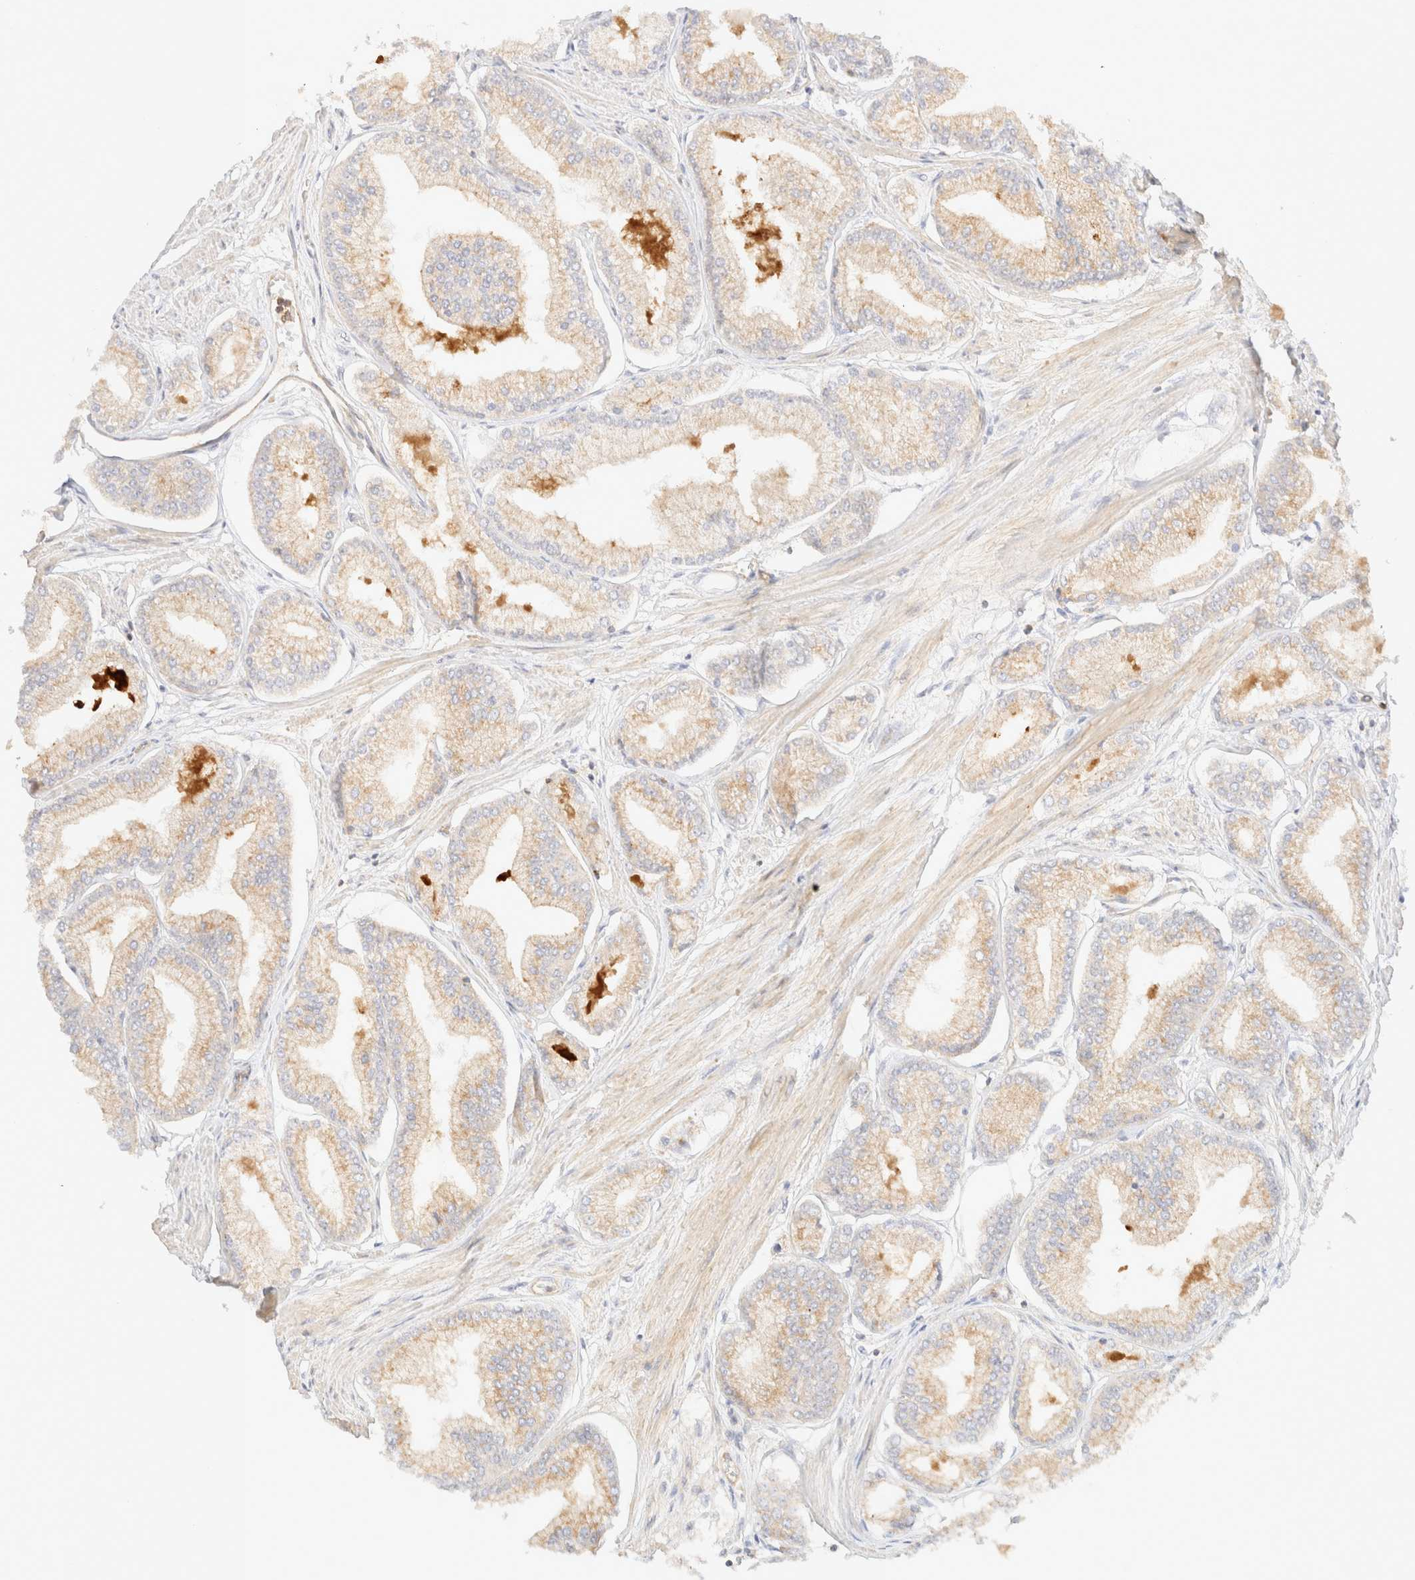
{"staining": {"intensity": "weak", "quantity": "25%-75%", "location": "cytoplasmic/membranous"}, "tissue": "prostate cancer", "cell_type": "Tumor cells", "image_type": "cancer", "snomed": [{"axis": "morphology", "description": "Adenocarcinoma, Low grade"}, {"axis": "topography", "description": "Prostate"}], "caption": "IHC (DAB (3,3'-diaminobenzidine)) staining of prostate cancer (adenocarcinoma (low-grade)) displays weak cytoplasmic/membranous protein expression in about 25%-75% of tumor cells.", "gene": "MYO10", "patient": {"sex": "male", "age": 52}}